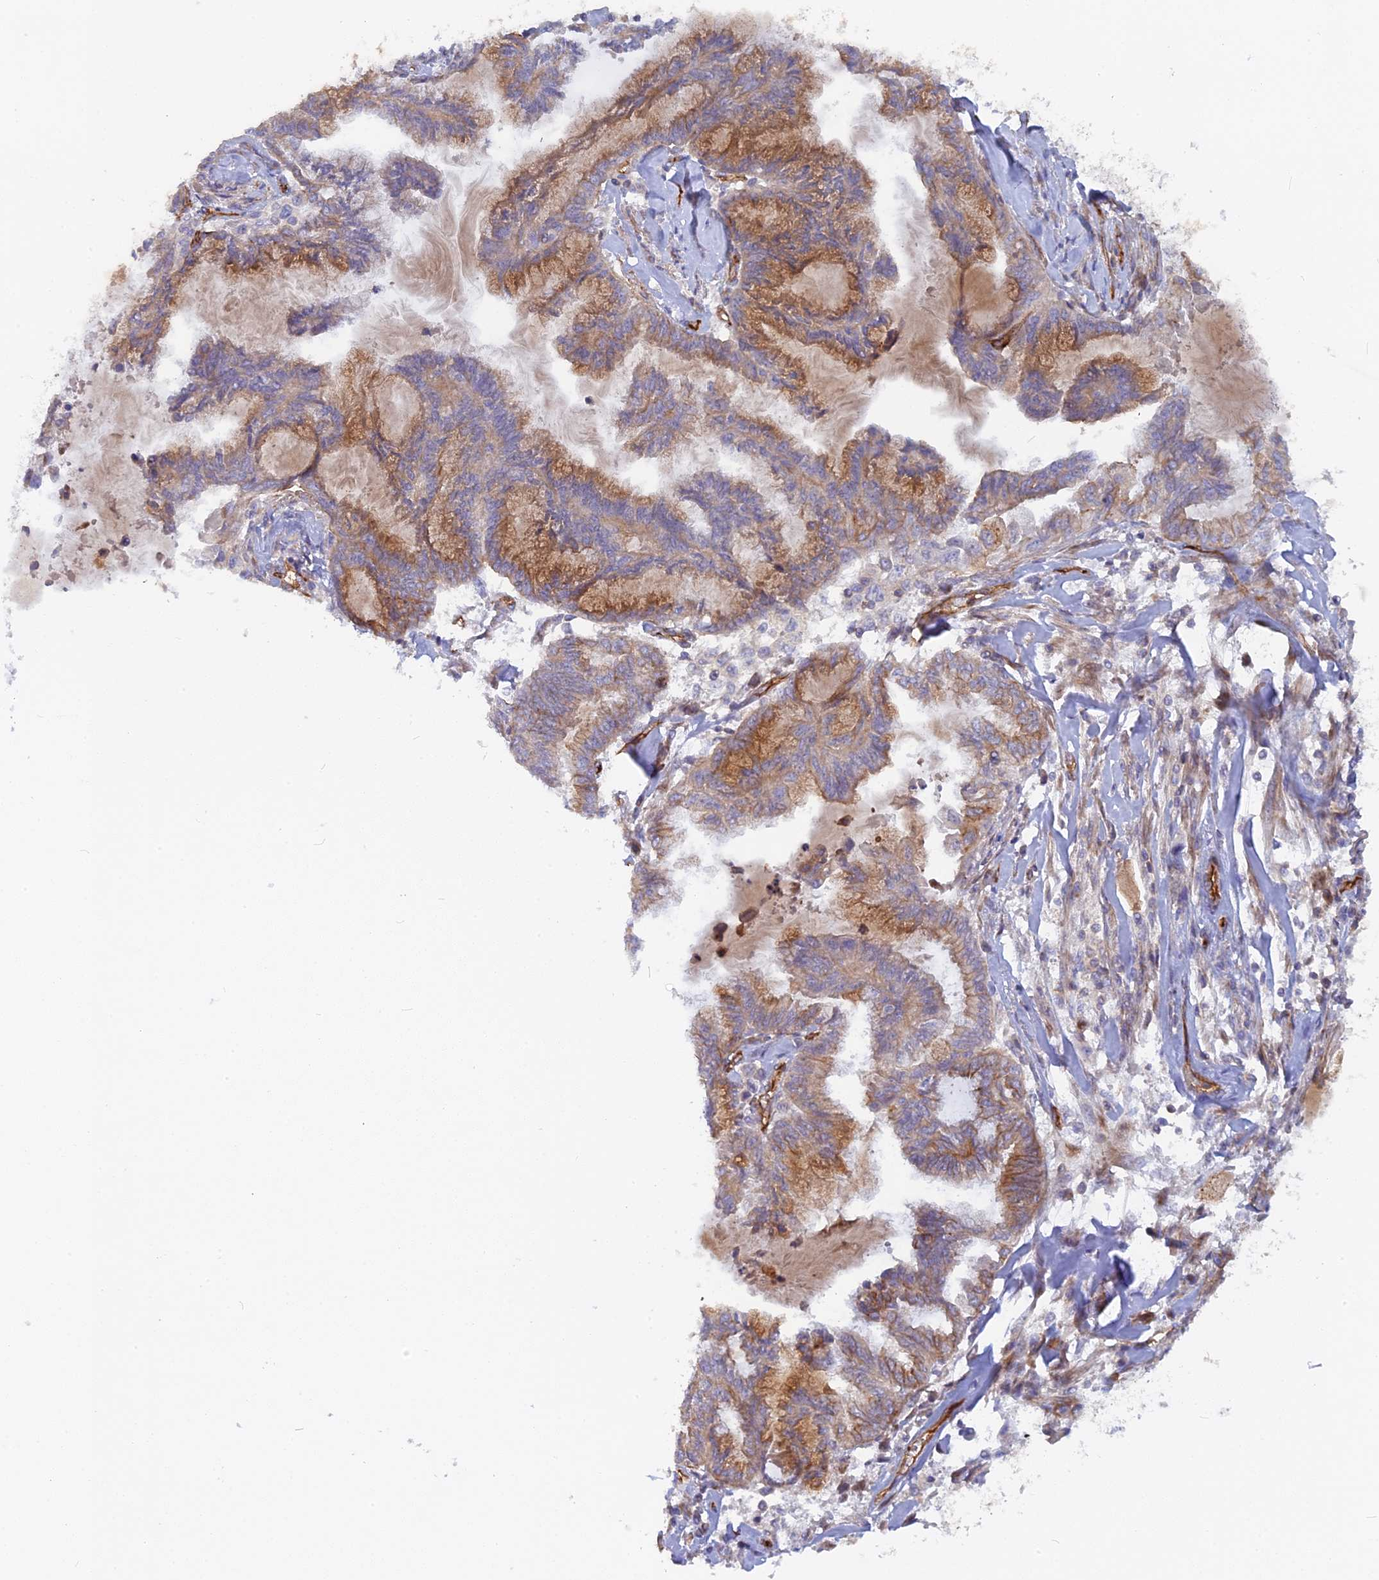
{"staining": {"intensity": "moderate", "quantity": "25%-75%", "location": "cytoplasmic/membranous"}, "tissue": "endometrial cancer", "cell_type": "Tumor cells", "image_type": "cancer", "snomed": [{"axis": "morphology", "description": "Adenocarcinoma, NOS"}, {"axis": "topography", "description": "Endometrium"}], "caption": "Endometrial cancer (adenocarcinoma) tissue reveals moderate cytoplasmic/membranous expression in approximately 25%-75% of tumor cells, visualized by immunohistochemistry. Immunohistochemistry stains the protein in brown and the nuclei are stained blue.", "gene": "CNBD2", "patient": {"sex": "female", "age": 50}}